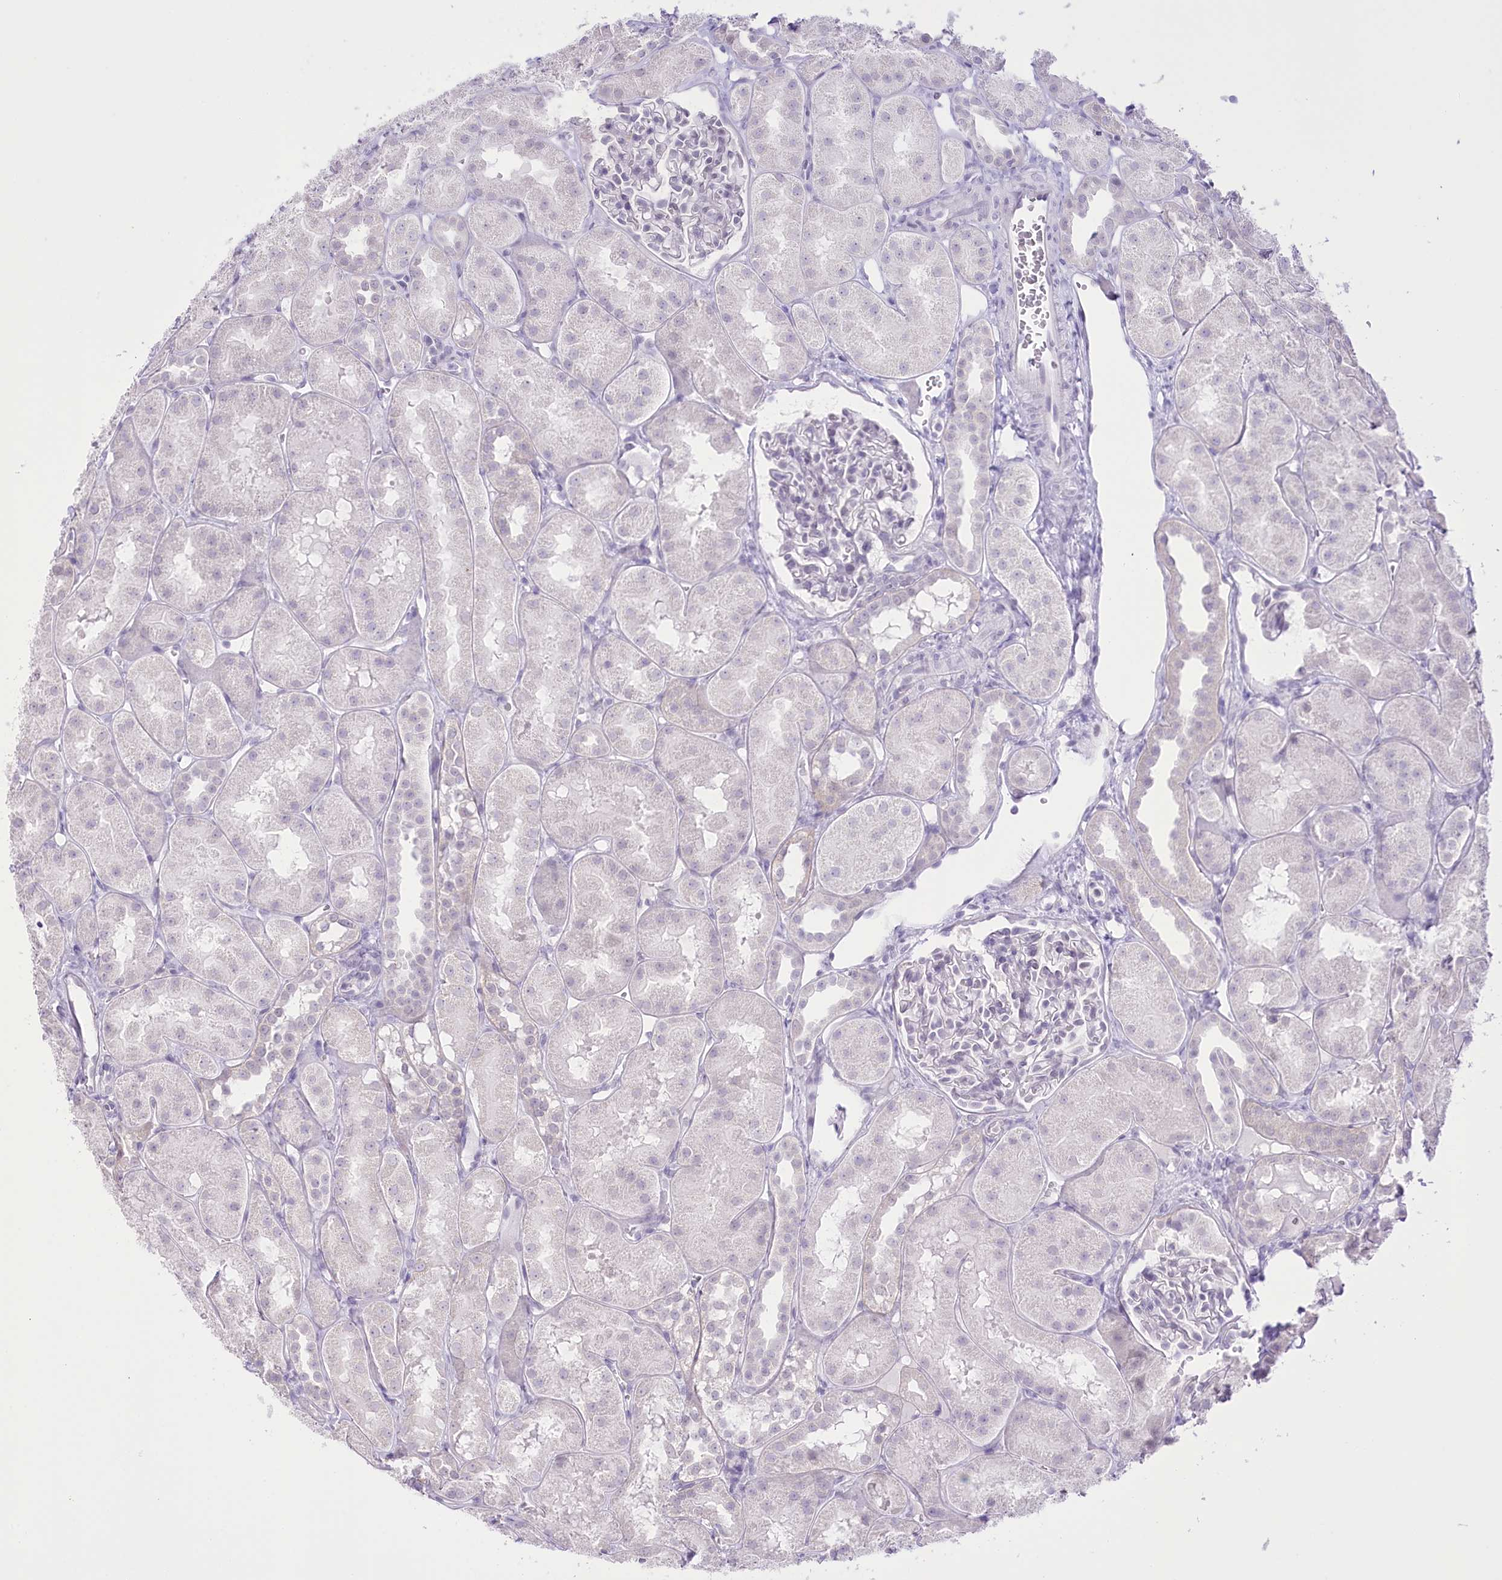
{"staining": {"intensity": "negative", "quantity": "none", "location": "none"}, "tissue": "kidney", "cell_type": "Cells in glomeruli", "image_type": "normal", "snomed": [{"axis": "morphology", "description": "Normal tissue, NOS"}, {"axis": "topography", "description": "Kidney"}, {"axis": "topography", "description": "Urinary bladder"}], "caption": "A high-resolution histopathology image shows immunohistochemistry staining of unremarkable kidney, which reveals no significant staining in cells in glomeruli.", "gene": "SLC39A10", "patient": {"sex": "male", "age": 16}}